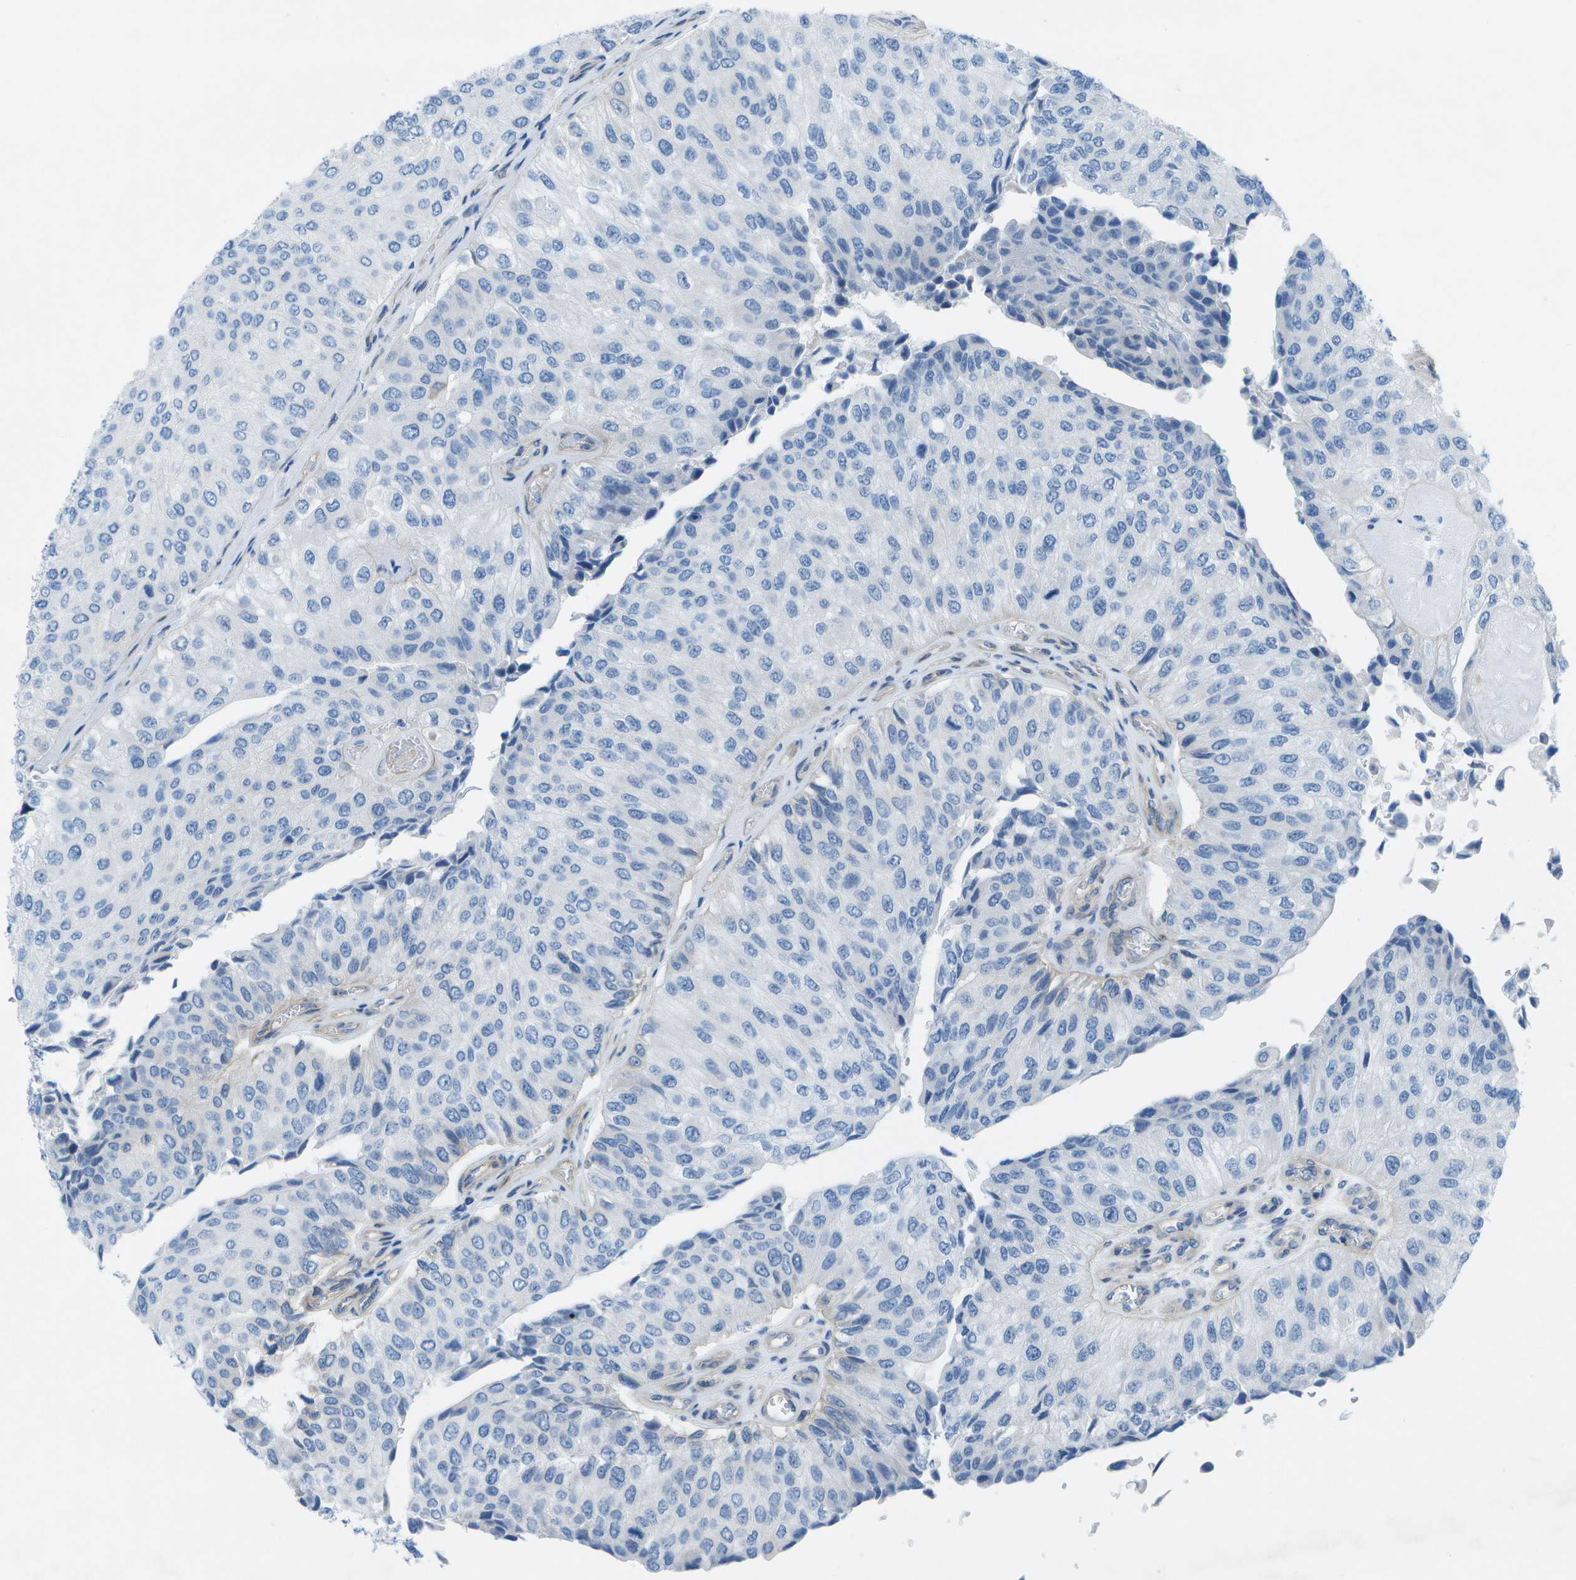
{"staining": {"intensity": "negative", "quantity": "none", "location": "none"}, "tissue": "urothelial cancer", "cell_type": "Tumor cells", "image_type": "cancer", "snomed": [{"axis": "morphology", "description": "Urothelial carcinoma, High grade"}, {"axis": "topography", "description": "Kidney"}, {"axis": "topography", "description": "Urinary bladder"}], "caption": "High power microscopy histopathology image of an immunohistochemistry (IHC) histopathology image of urothelial cancer, revealing no significant positivity in tumor cells.", "gene": "SORBS3", "patient": {"sex": "male", "age": 77}}